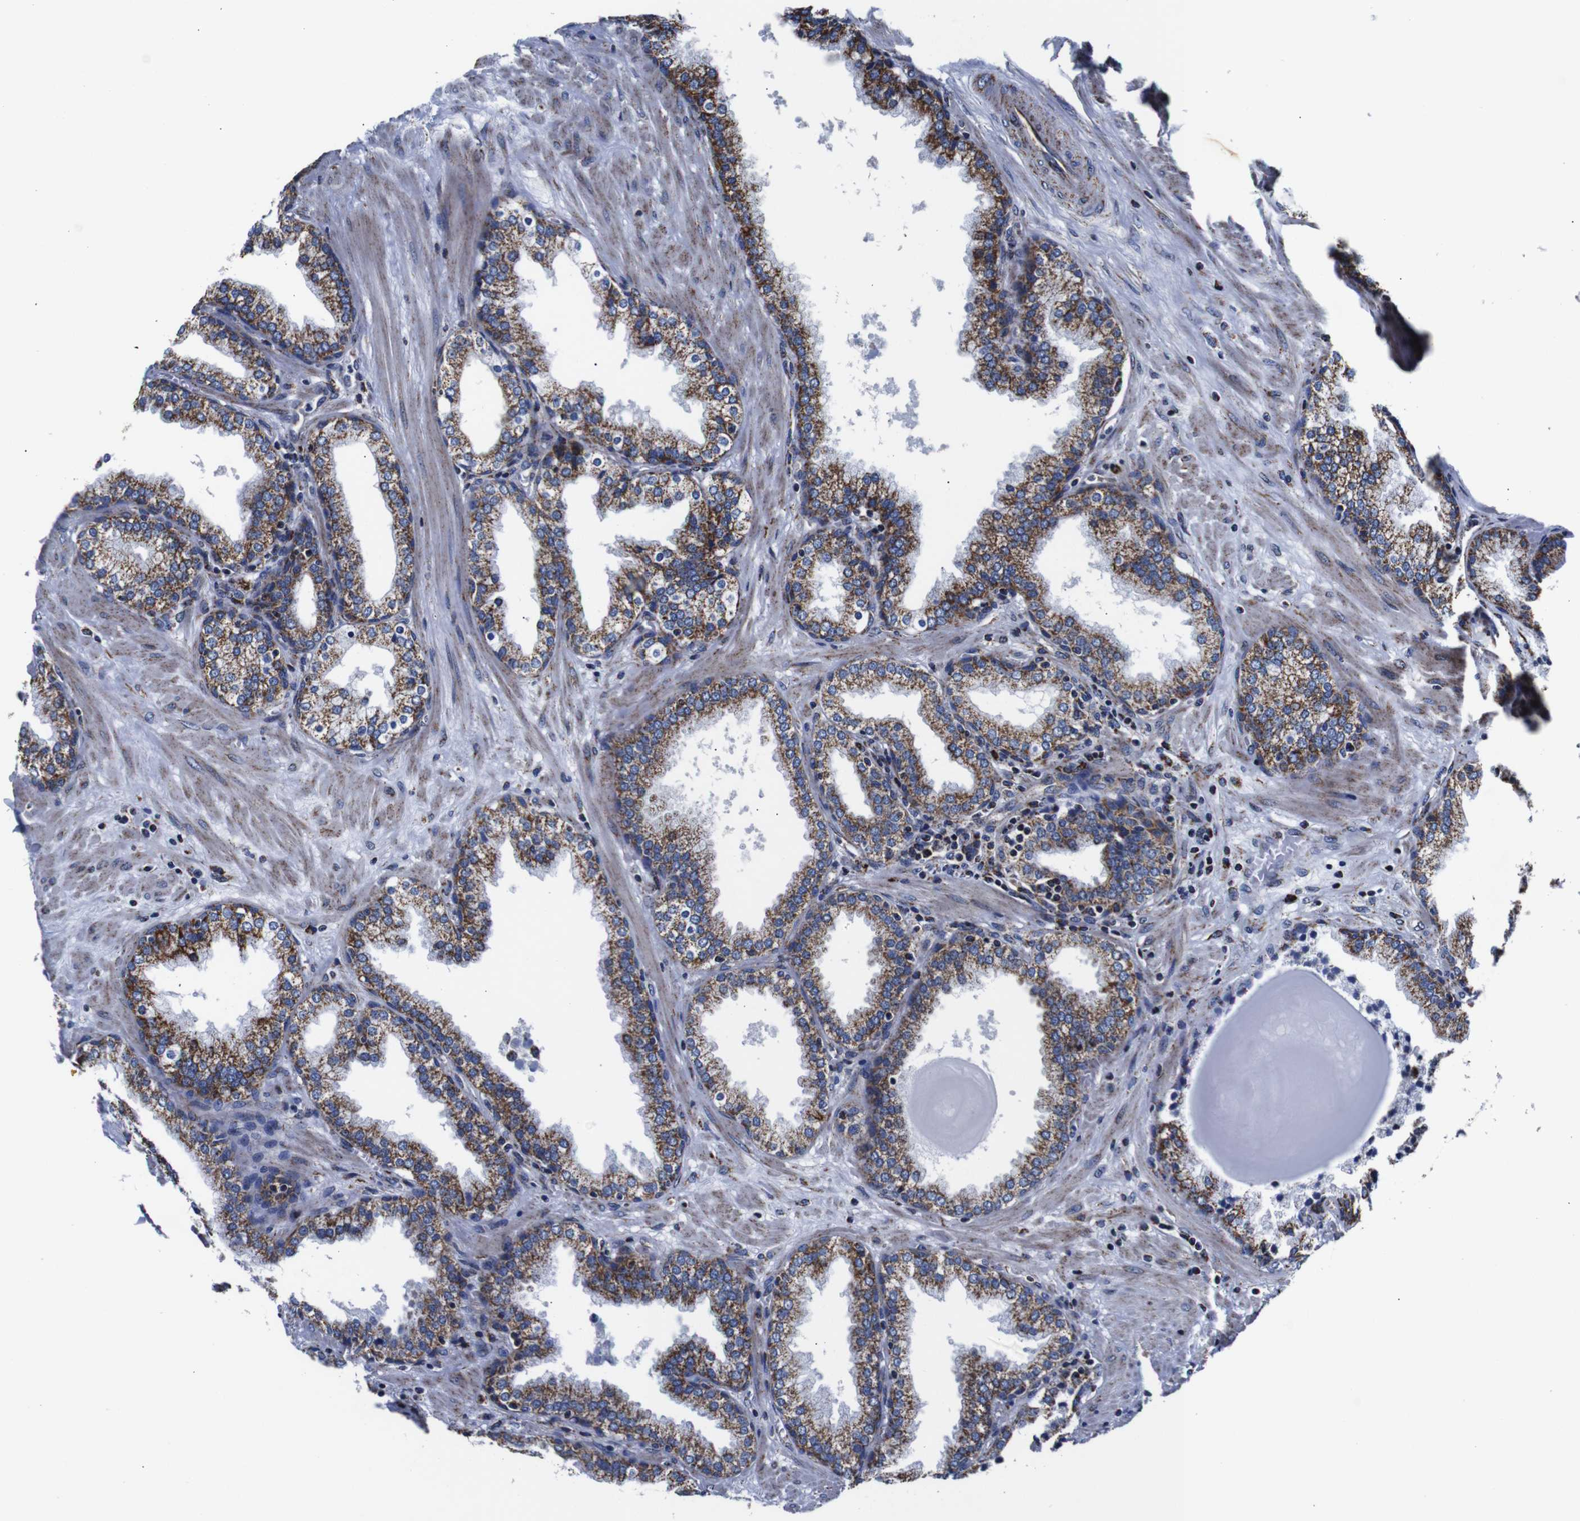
{"staining": {"intensity": "moderate", "quantity": ">75%", "location": "cytoplasmic/membranous"}, "tissue": "prostate", "cell_type": "Glandular cells", "image_type": "normal", "snomed": [{"axis": "morphology", "description": "Normal tissue, NOS"}, {"axis": "topography", "description": "Prostate"}], "caption": "Immunohistochemistry (IHC) image of benign prostate stained for a protein (brown), which reveals medium levels of moderate cytoplasmic/membranous expression in approximately >75% of glandular cells.", "gene": "FKBP9", "patient": {"sex": "male", "age": 51}}